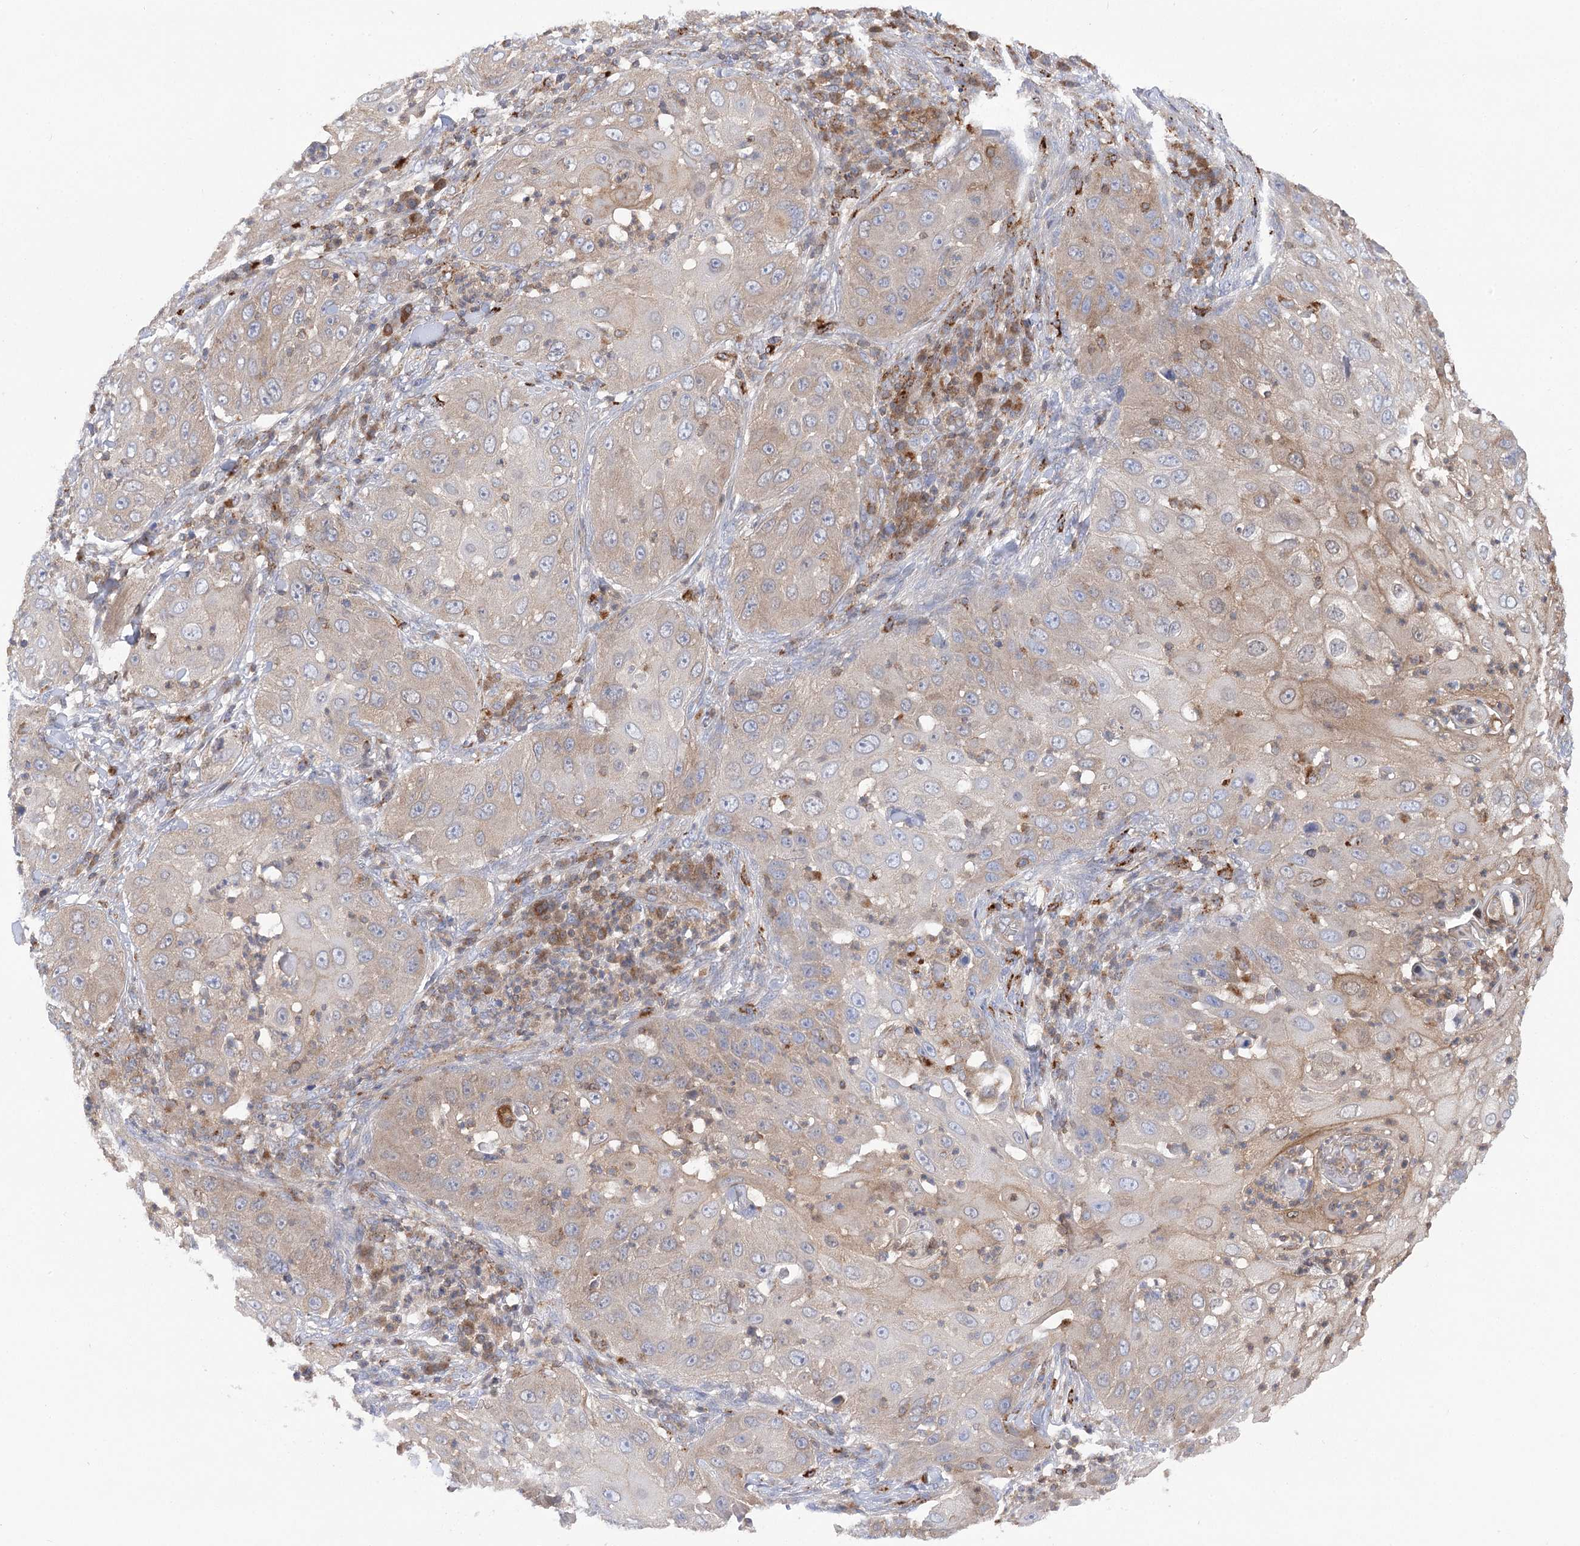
{"staining": {"intensity": "weak", "quantity": "25%-75%", "location": "cytoplasmic/membranous"}, "tissue": "skin cancer", "cell_type": "Tumor cells", "image_type": "cancer", "snomed": [{"axis": "morphology", "description": "Squamous cell carcinoma, NOS"}, {"axis": "topography", "description": "Skin"}], "caption": "Weak cytoplasmic/membranous expression for a protein is identified in about 25%-75% of tumor cells of skin cancer (squamous cell carcinoma) using immunohistochemistry.", "gene": "VPS37B", "patient": {"sex": "female", "age": 44}}